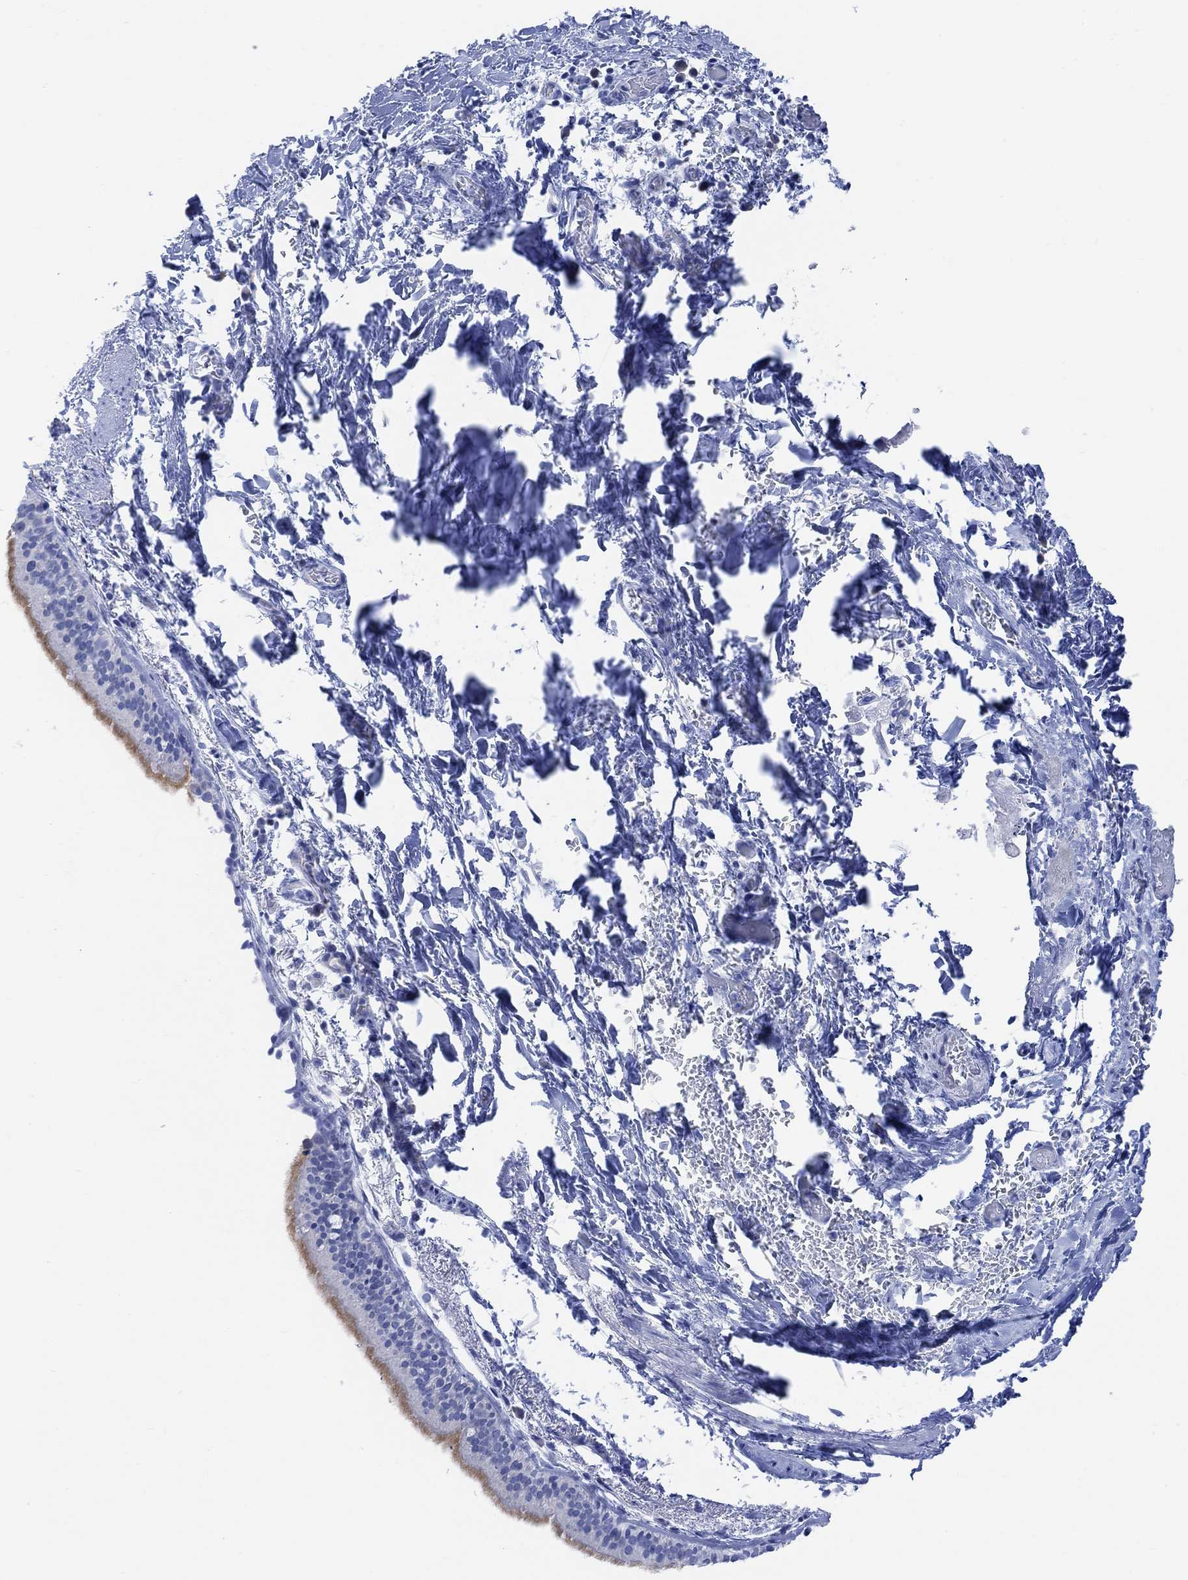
{"staining": {"intensity": "moderate", "quantity": "25%-75%", "location": "cytoplasmic/membranous"}, "tissue": "bronchus", "cell_type": "Respiratory epithelial cells", "image_type": "normal", "snomed": [{"axis": "morphology", "description": "Normal tissue, NOS"}, {"axis": "morphology", "description": "Squamous cell carcinoma, NOS"}, {"axis": "topography", "description": "Bronchus"}, {"axis": "topography", "description": "Lung"}], "caption": "The image demonstrates a brown stain indicating the presence of a protein in the cytoplasmic/membranous of respiratory epithelial cells in bronchus. Using DAB (brown) and hematoxylin (blue) stains, captured at high magnification using brightfield microscopy.", "gene": "GNG13", "patient": {"sex": "male", "age": 69}}